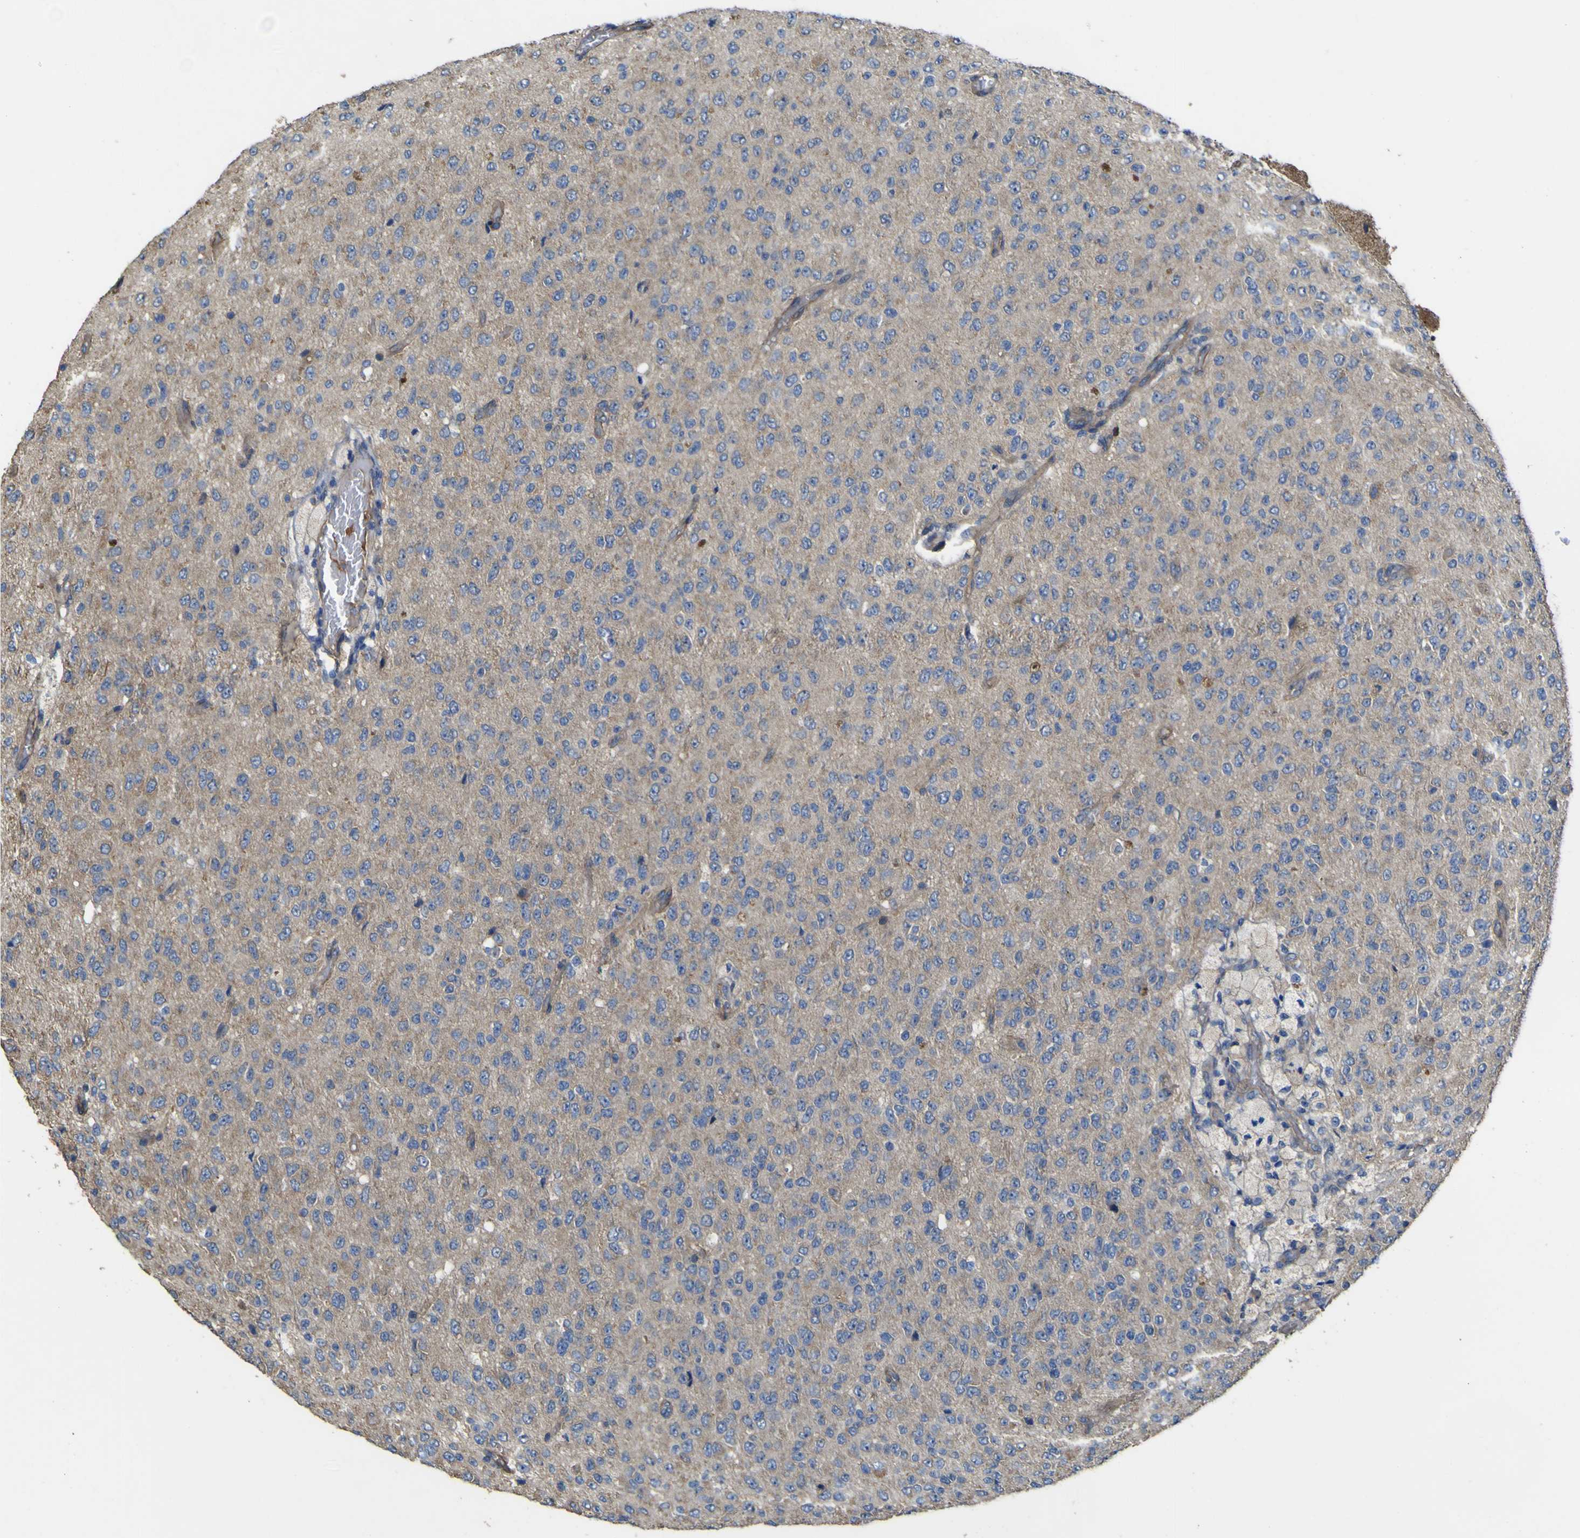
{"staining": {"intensity": "weak", "quantity": "<25%", "location": "cytoplasmic/membranous"}, "tissue": "glioma", "cell_type": "Tumor cells", "image_type": "cancer", "snomed": [{"axis": "morphology", "description": "Glioma, malignant, High grade"}, {"axis": "topography", "description": "Brain"}], "caption": "Immunohistochemistry (IHC) of human glioma shows no positivity in tumor cells. Brightfield microscopy of immunohistochemistry stained with DAB (brown) and hematoxylin (blue), captured at high magnification.", "gene": "TNFSF15", "patient": {"sex": "male", "age": 68}}